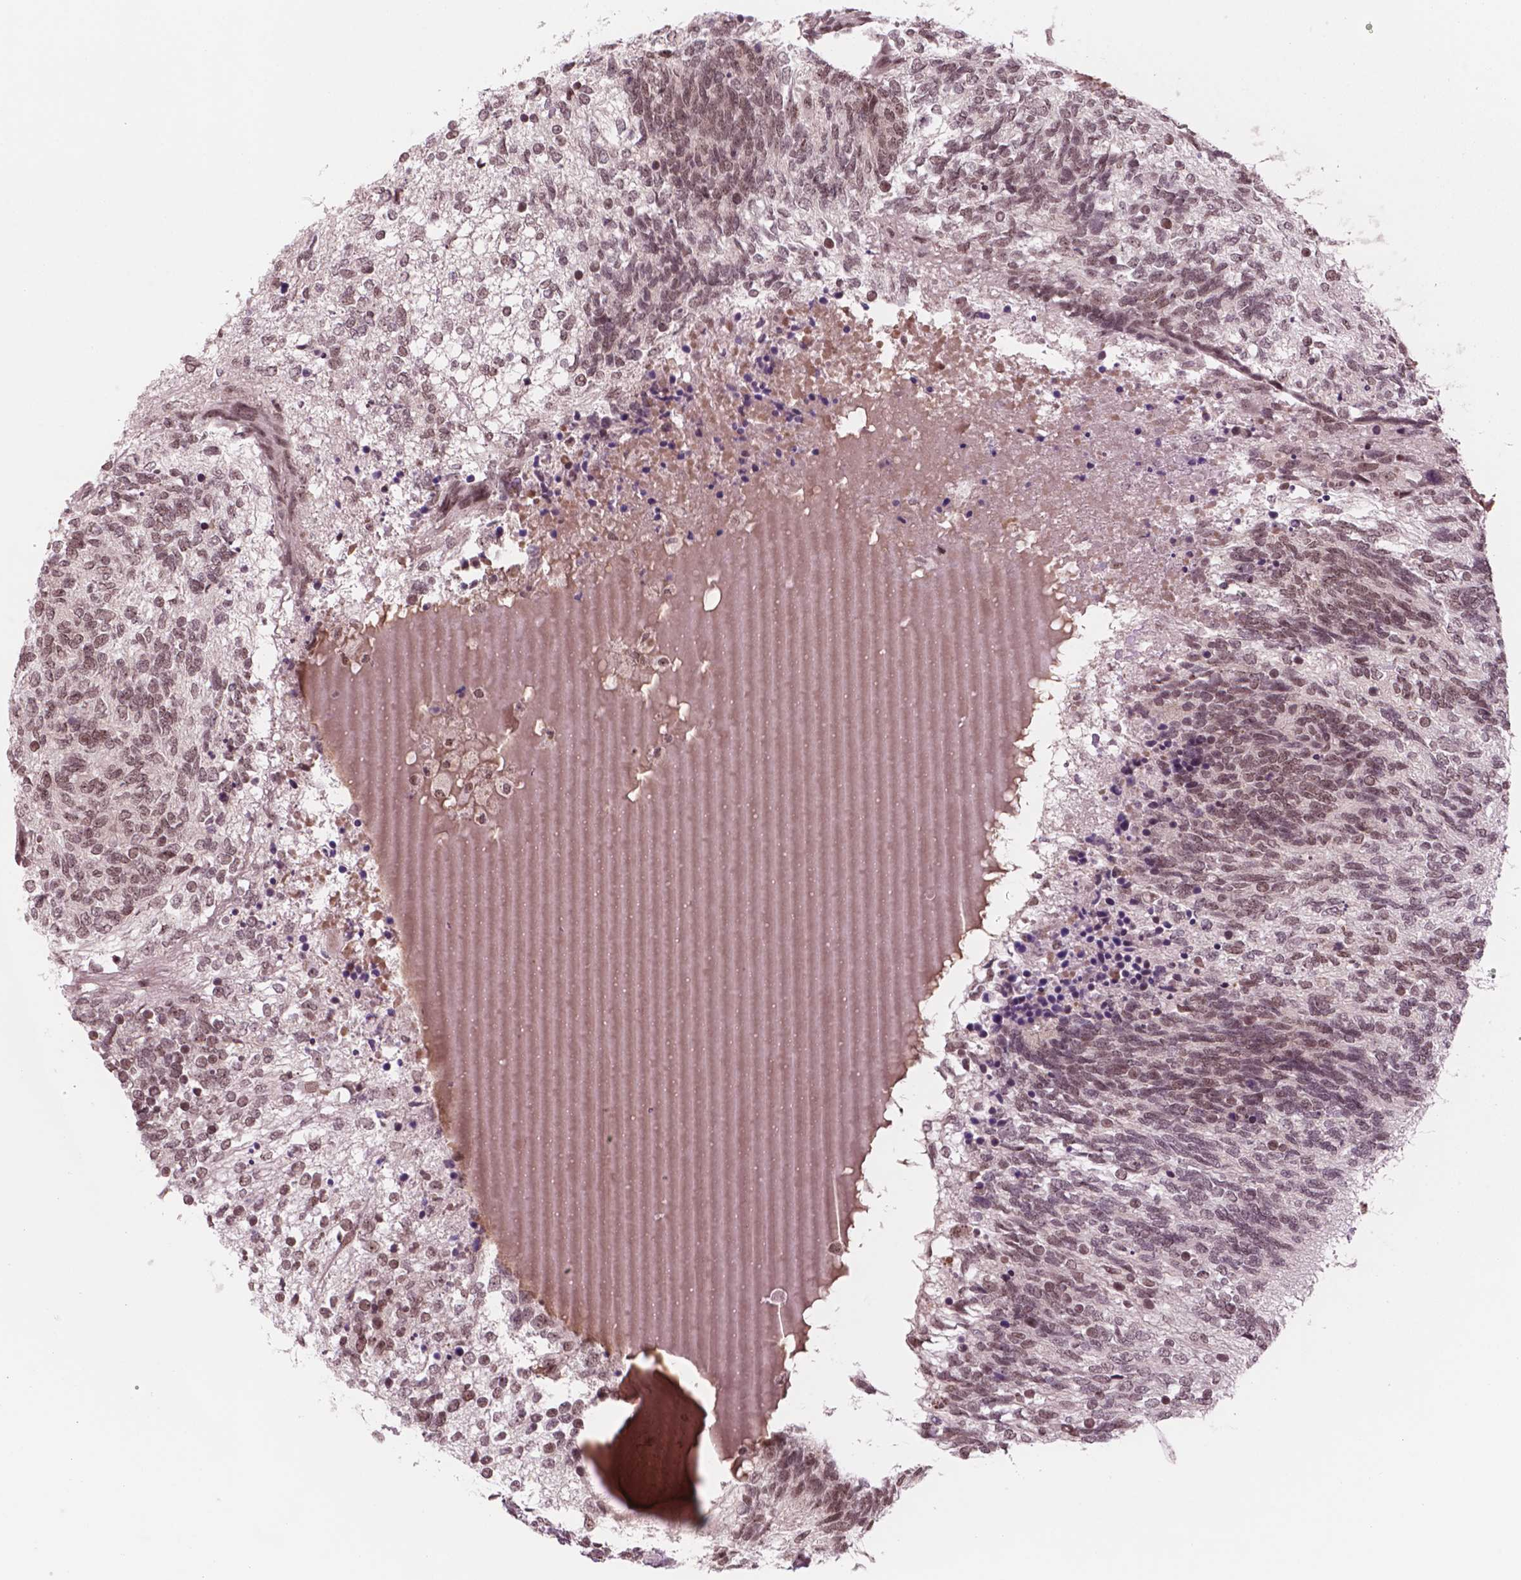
{"staining": {"intensity": "moderate", "quantity": ">75%", "location": "nuclear"}, "tissue": "testis cancer", "cell_type": "Tumor cells", "image_type": "cancer", "snomed": [{"axis": "morphology", "description": "Seminoma, NOS"}, {"axis": "morphology", "description": "Carcinoma, Embryonal, NOS"}, {"axis": "topography", "description": "Testis"}], "caption": "Testis cancer (embryonal carcinoma) was stained to show a protein in brown. There is medium levels of moderate nuclear positivity in about >75% of tumor cells. The protein of interest is stained brown, and the nuclei are stained in blue (DAB (3,3'-diaminobenzidine) IHC with brightfield microscopy, high magnification).", "gene": "POLR2E", "patient": {"sex": "male", "age": 41}}